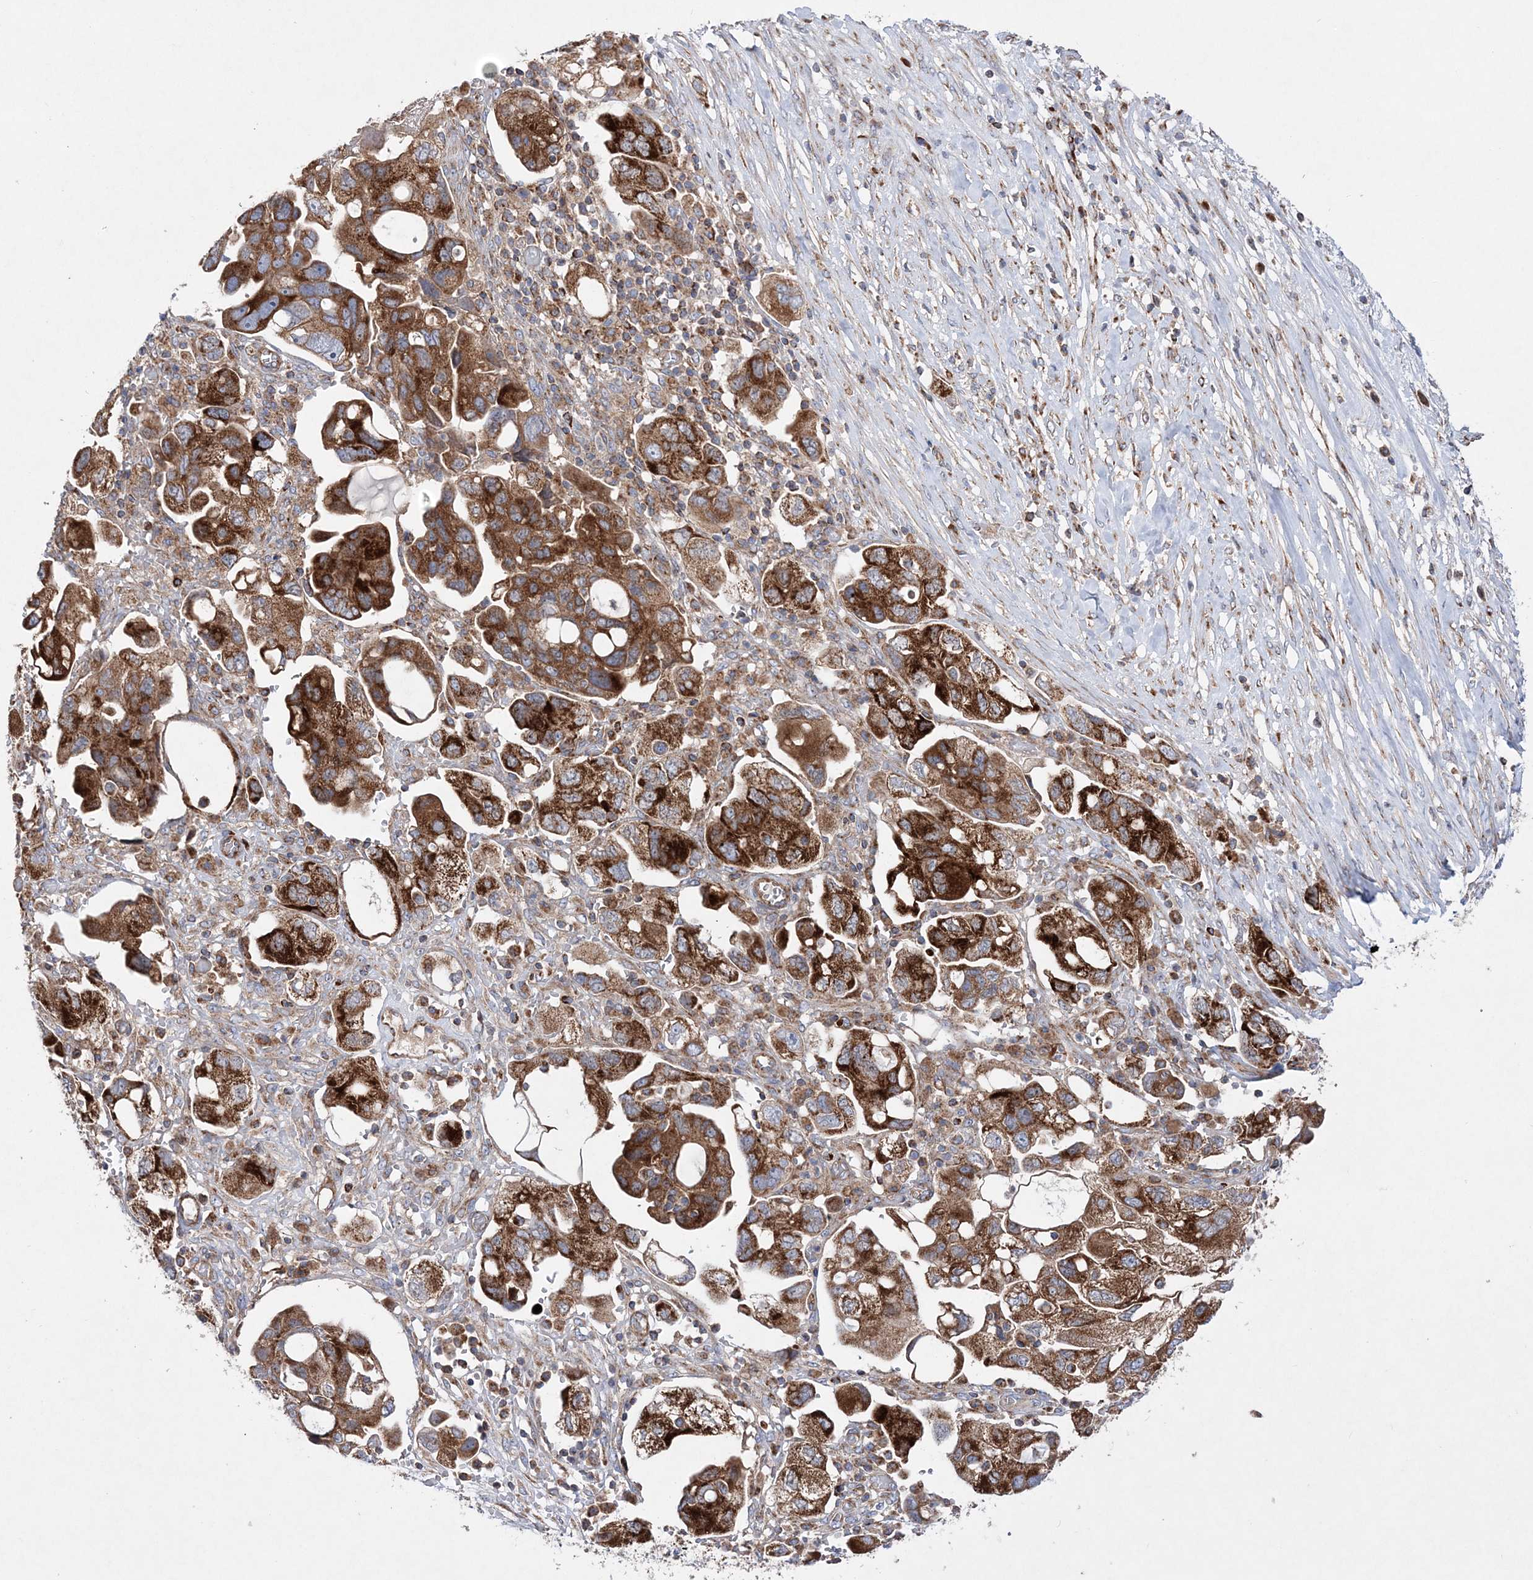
{"staining": {"intensity": "strong", "quantity": ">75%", "location": "cytoplasmic/membranous"}, "tissue": "ovarian cancer", "cell_type": "Tumor cells", "image_type": "cancer", "snomed": [{"axis": "morphology", "description": "Carcinoma, NOS"}, {"axis": "morphology", "description": "Cystadenocarcinoma, serous, NOS"}, {"axis": "topography", "description": "Ovary"}], "caption": "Ovarian cancer stained with immunohistochemistry (IHC) demonstrates strong cytoplasmic/membranous positivity in about >75% of tumor cells. (DAB IHC, brown staining for protein, blue staining for nuclei).", "gene": "NGLY1", "patient": {"sex": "female", "age": 69}}